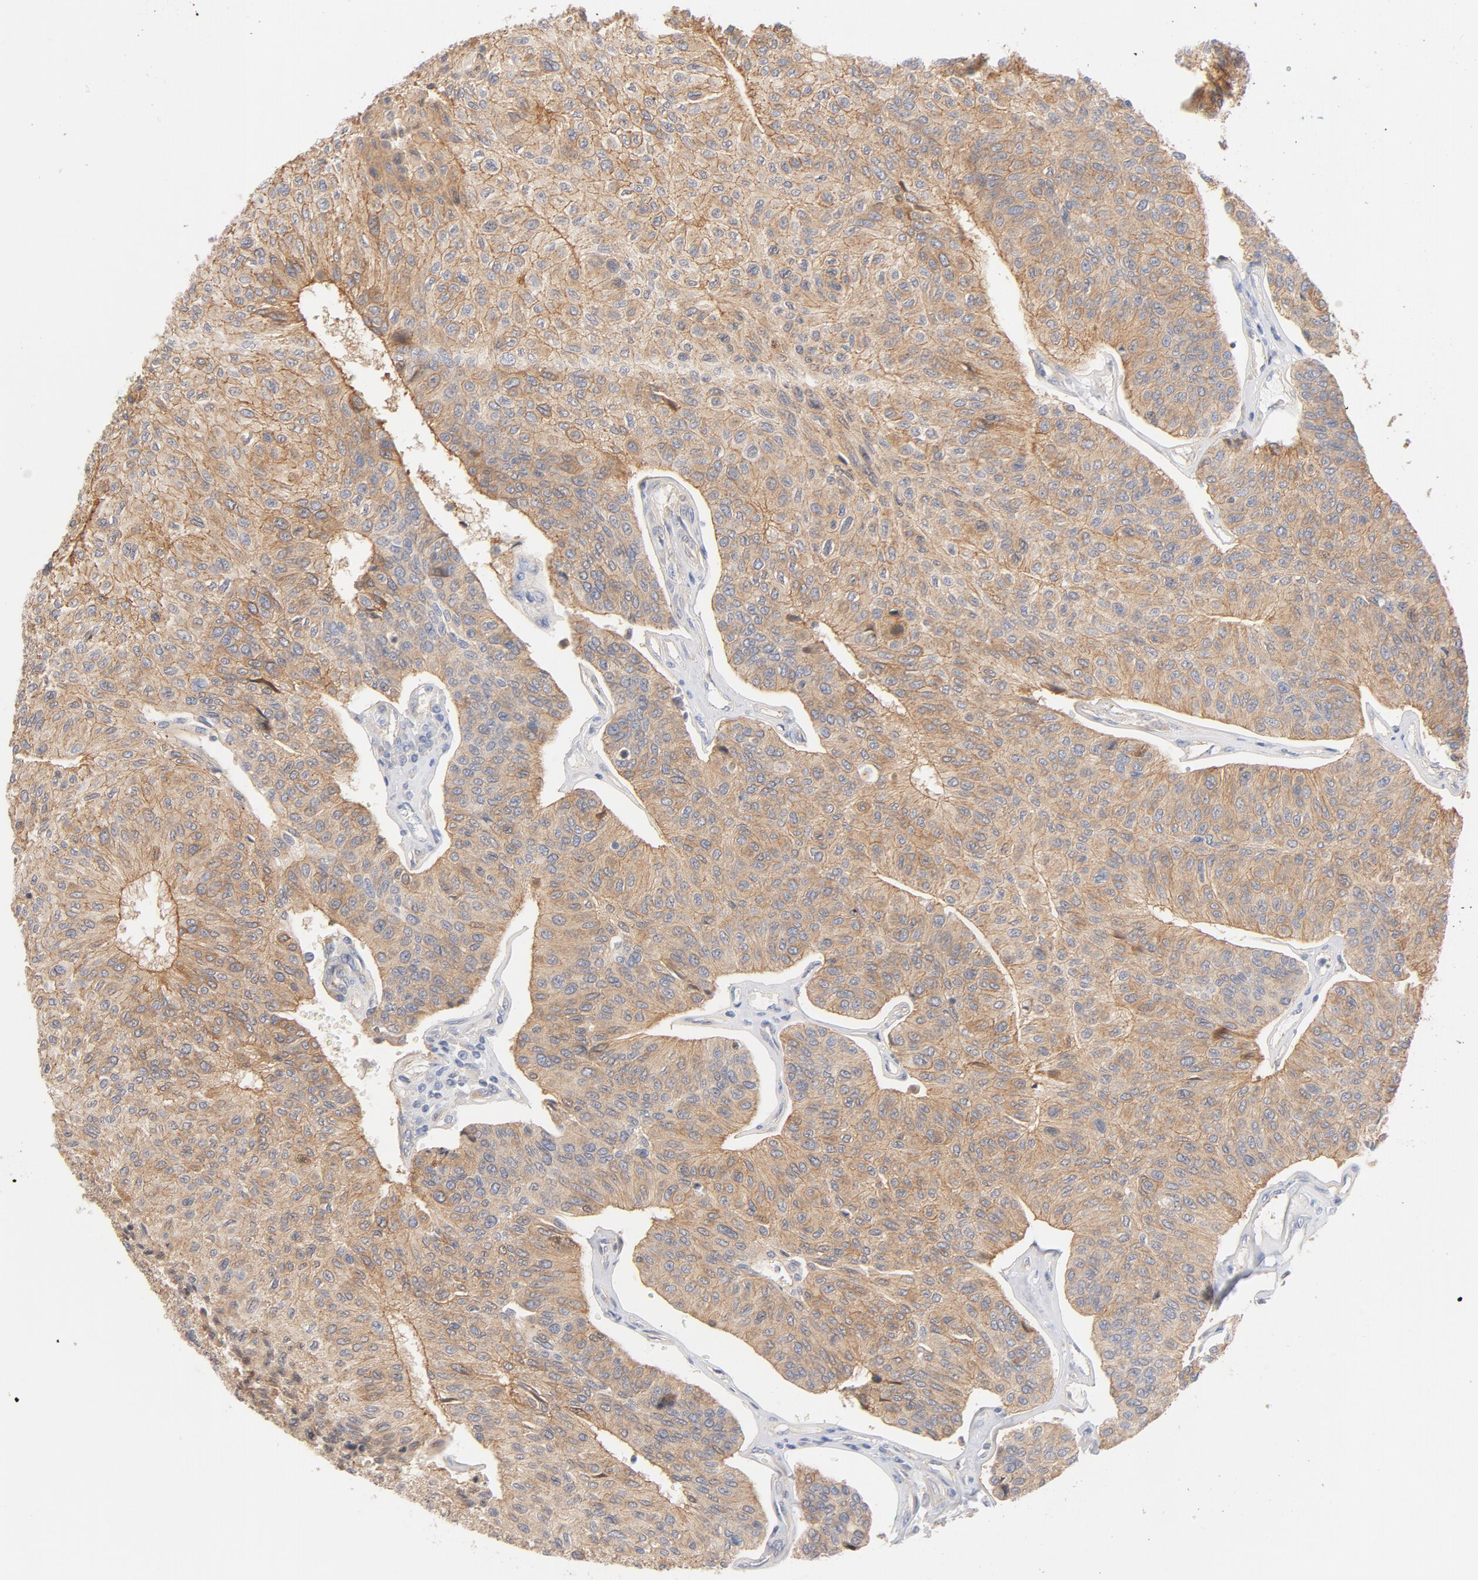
{"staining": {"intensity": "moderate", "quantity": ">75%", "location": "cytoplasmic/membranous"}, "tissue": "urothelial cancer", "cell_type": "Tumor cells", "image_type": "cancer", "snomed": [{"axis": "morphology", "description": "Urothelial carcinoma, High grade"}, {"axis": "topography", "description": "Urinary bladder"}], "caption": "Immunohistochemistry (IHC) of human urothelial cancer exhibits medium levels of moderate cytoplasmic/membranous positivity in approximately >75% of tumor cells.", "gene": "SRC", "patient": {"sex": "male", "age": 66}}